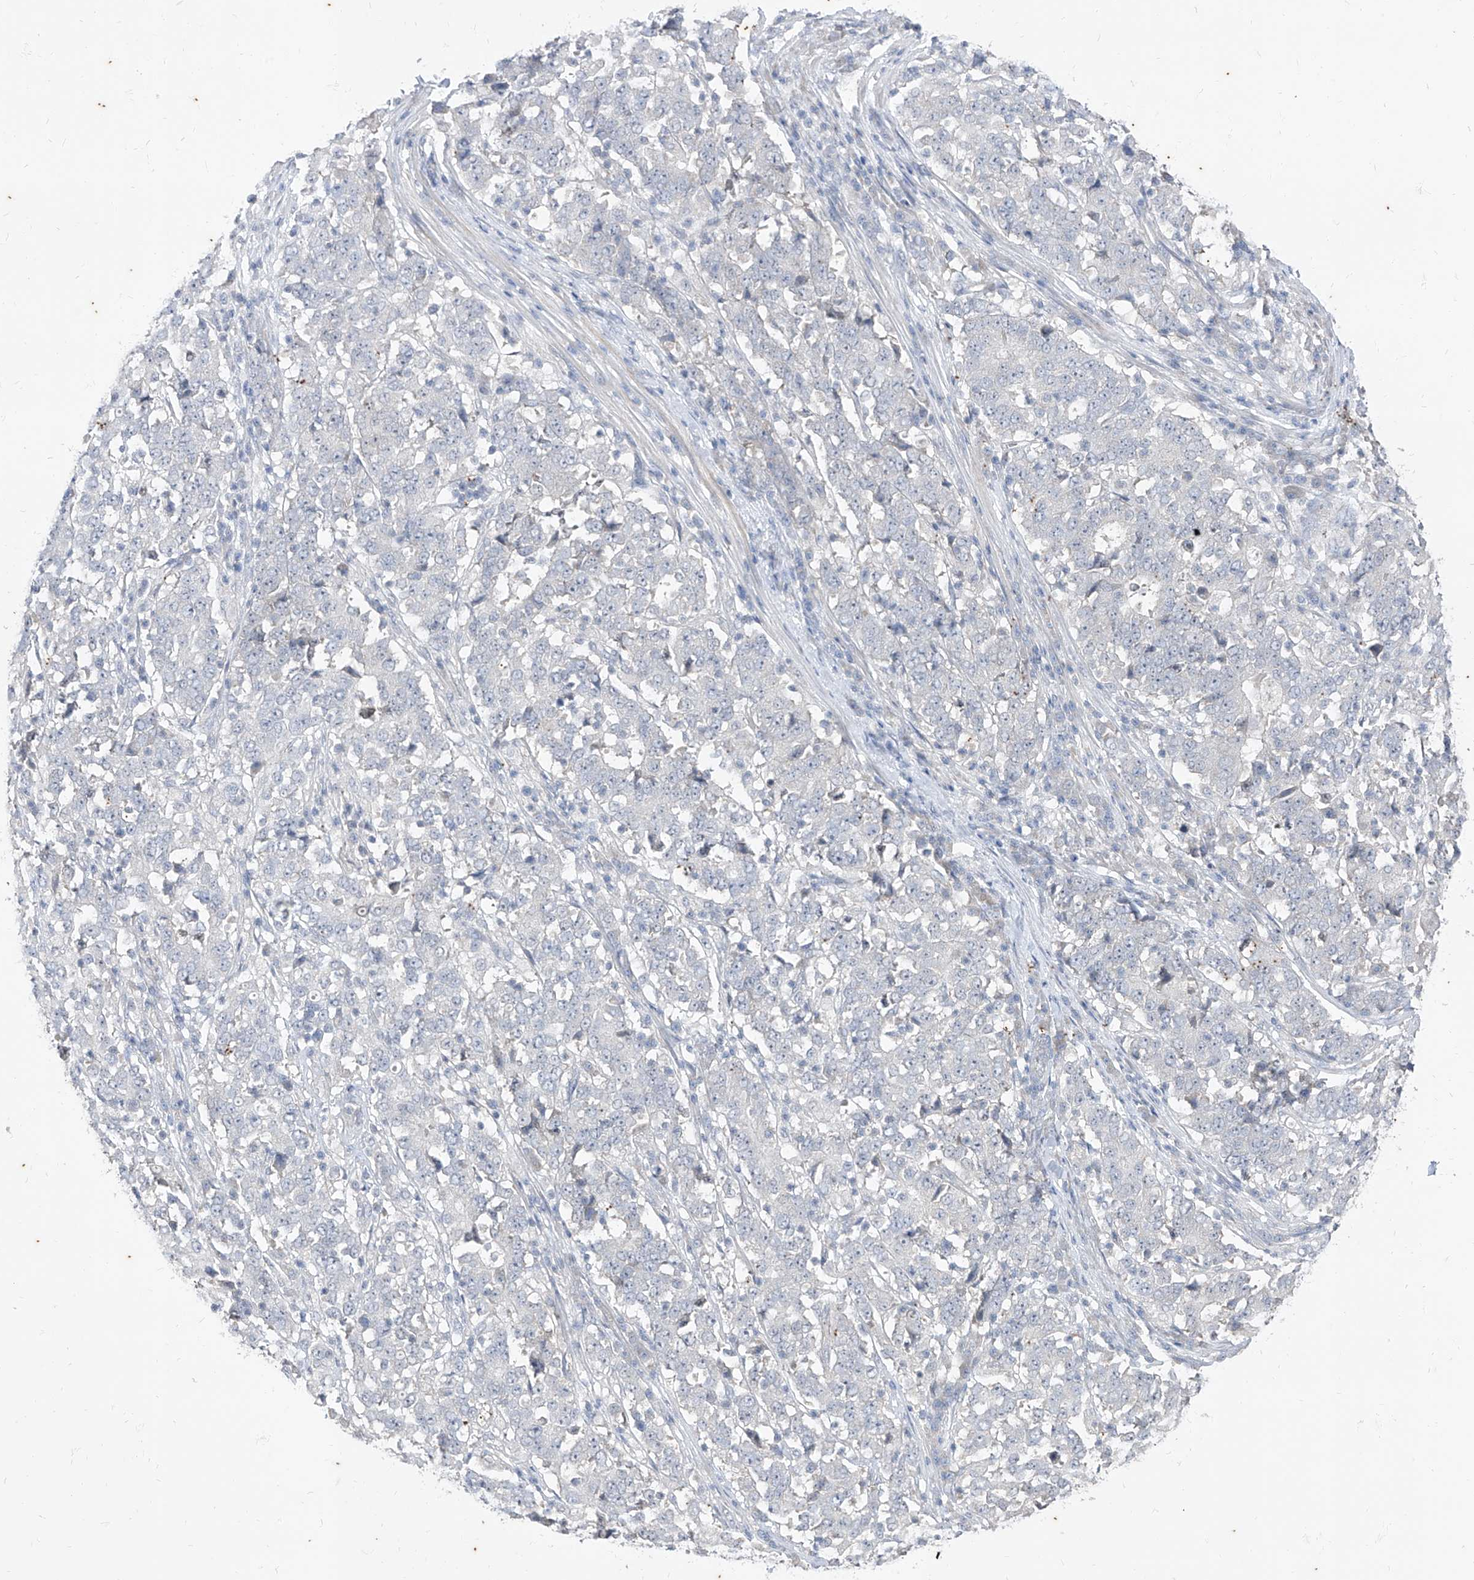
{"staining": {"intensity": "negative", "quantity": "none", "location": "none"}, "tissue": "stomach cancer", "cell_type": "Tumor cells", "image_type": "cancer", "snomed": [{"axis": "morphology", "description": "Adenocarcinoma, NOS"}, {"axis": "topography", "description": "Stomach"}], "caption": "Tumor cells are negative for brown protein staining in stomach cancer (adenocarcinoma).", "gene": "PHF20L1", "patient": {"sex": "male", "age": 59}}